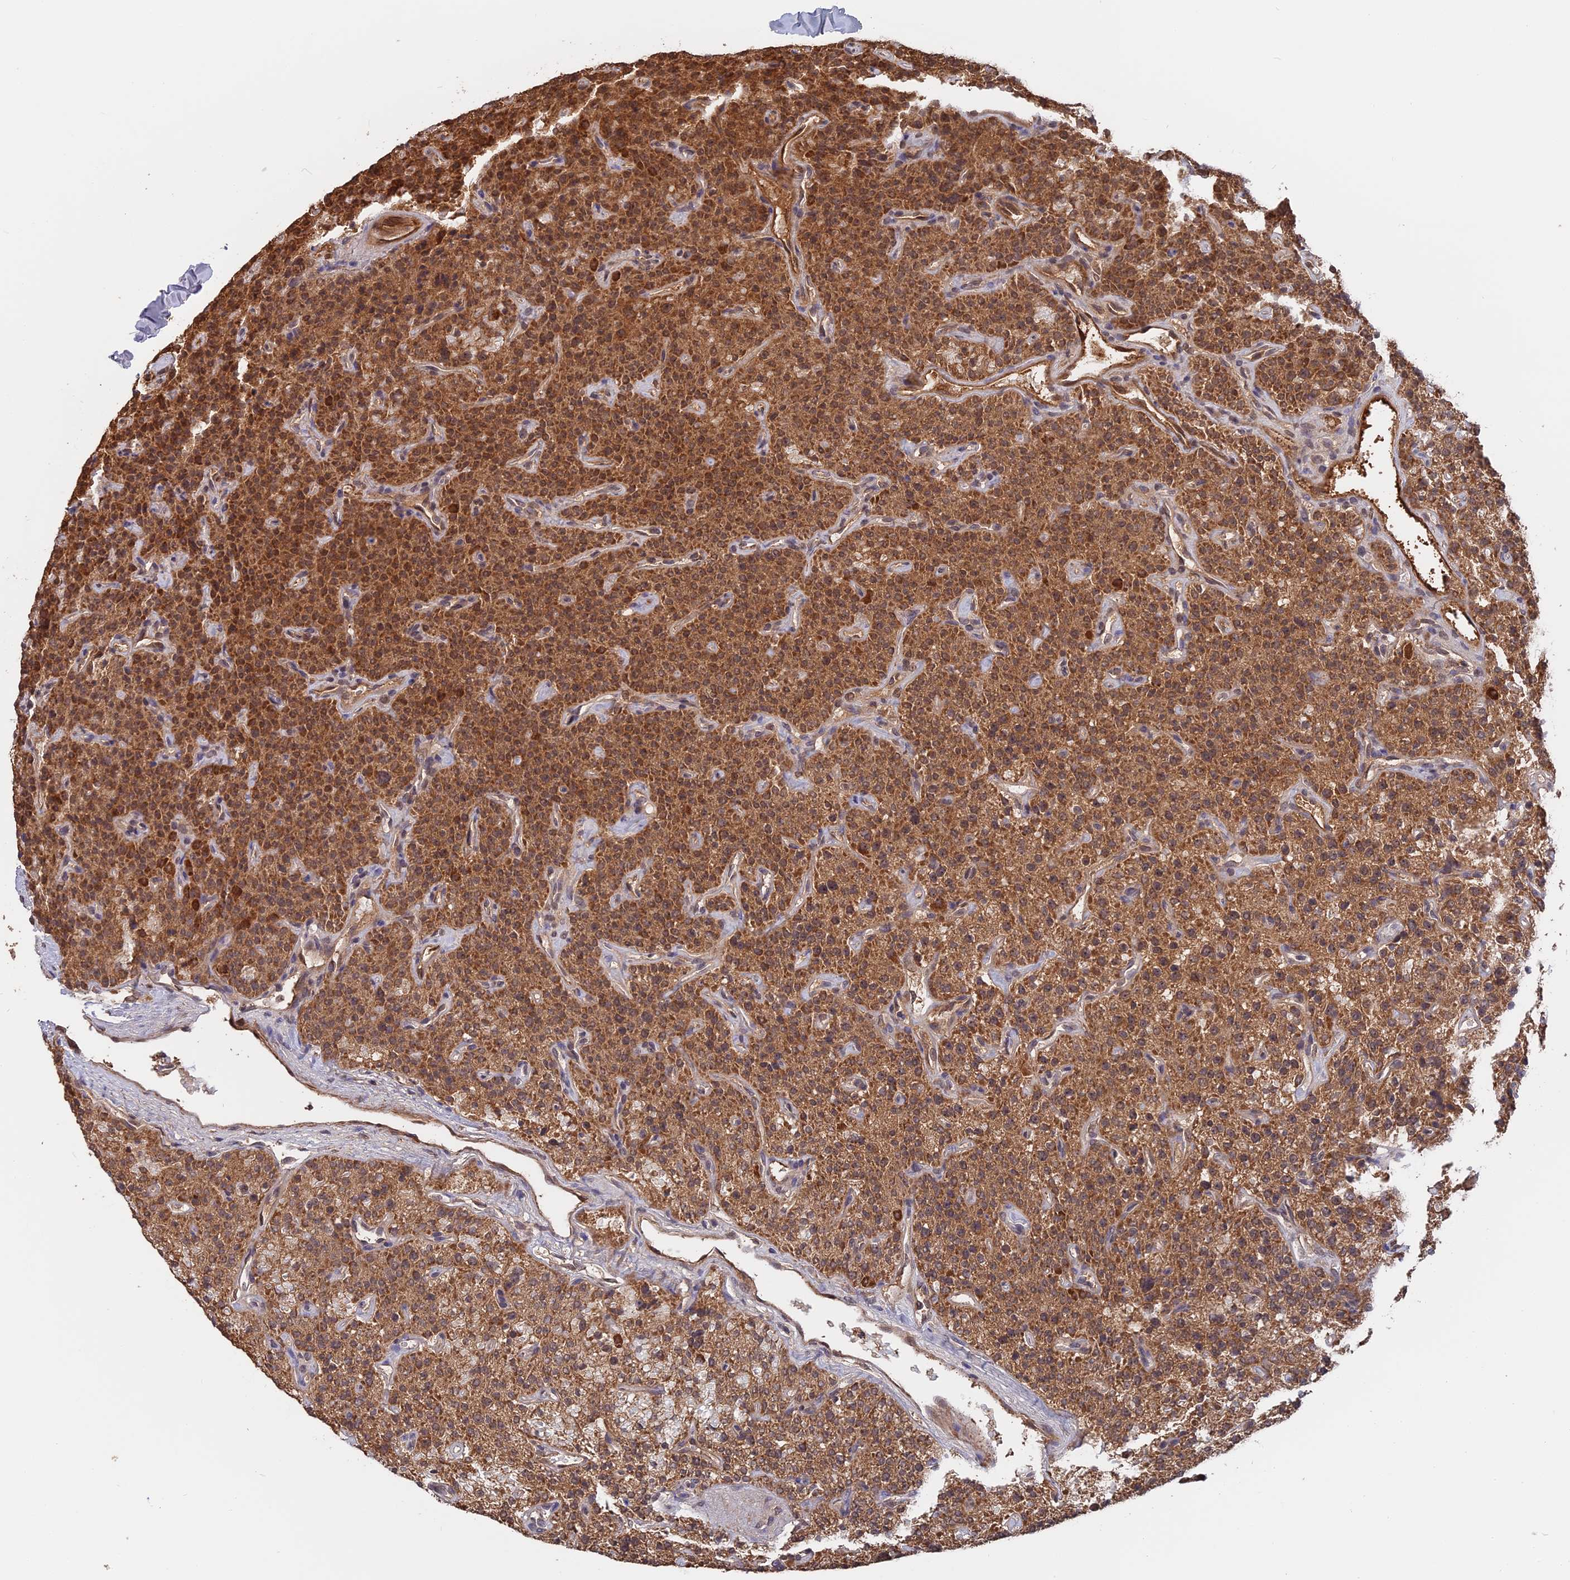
{"staining": {"intensity": "strong", "quantity": ">75%", "location": "cytoplasmic/membranous"}, "tissue": "parathyroid gland", "cell_type": "Glandular cells", "image_type": "normal", "snomed": [{"axis": "morphology", "description": "Normal tissue, NOS"}, {"axis": "topography", "description": "Parathyroid gland"}], "caption": "Immunohistochemical staining of benign parathyroid gland displays >75% levels of strong cytoplasmic/membranous protein expression in approximately >75% of glandular cells. The protein is stained brown, and the nuclei are stained in blue (DAB (3,3'-diaminobenzidine) IHC with brightfield microscopy, high magnification).", "gene": "SAC3D1", "patient": {"sex": "male", "age": 46}}